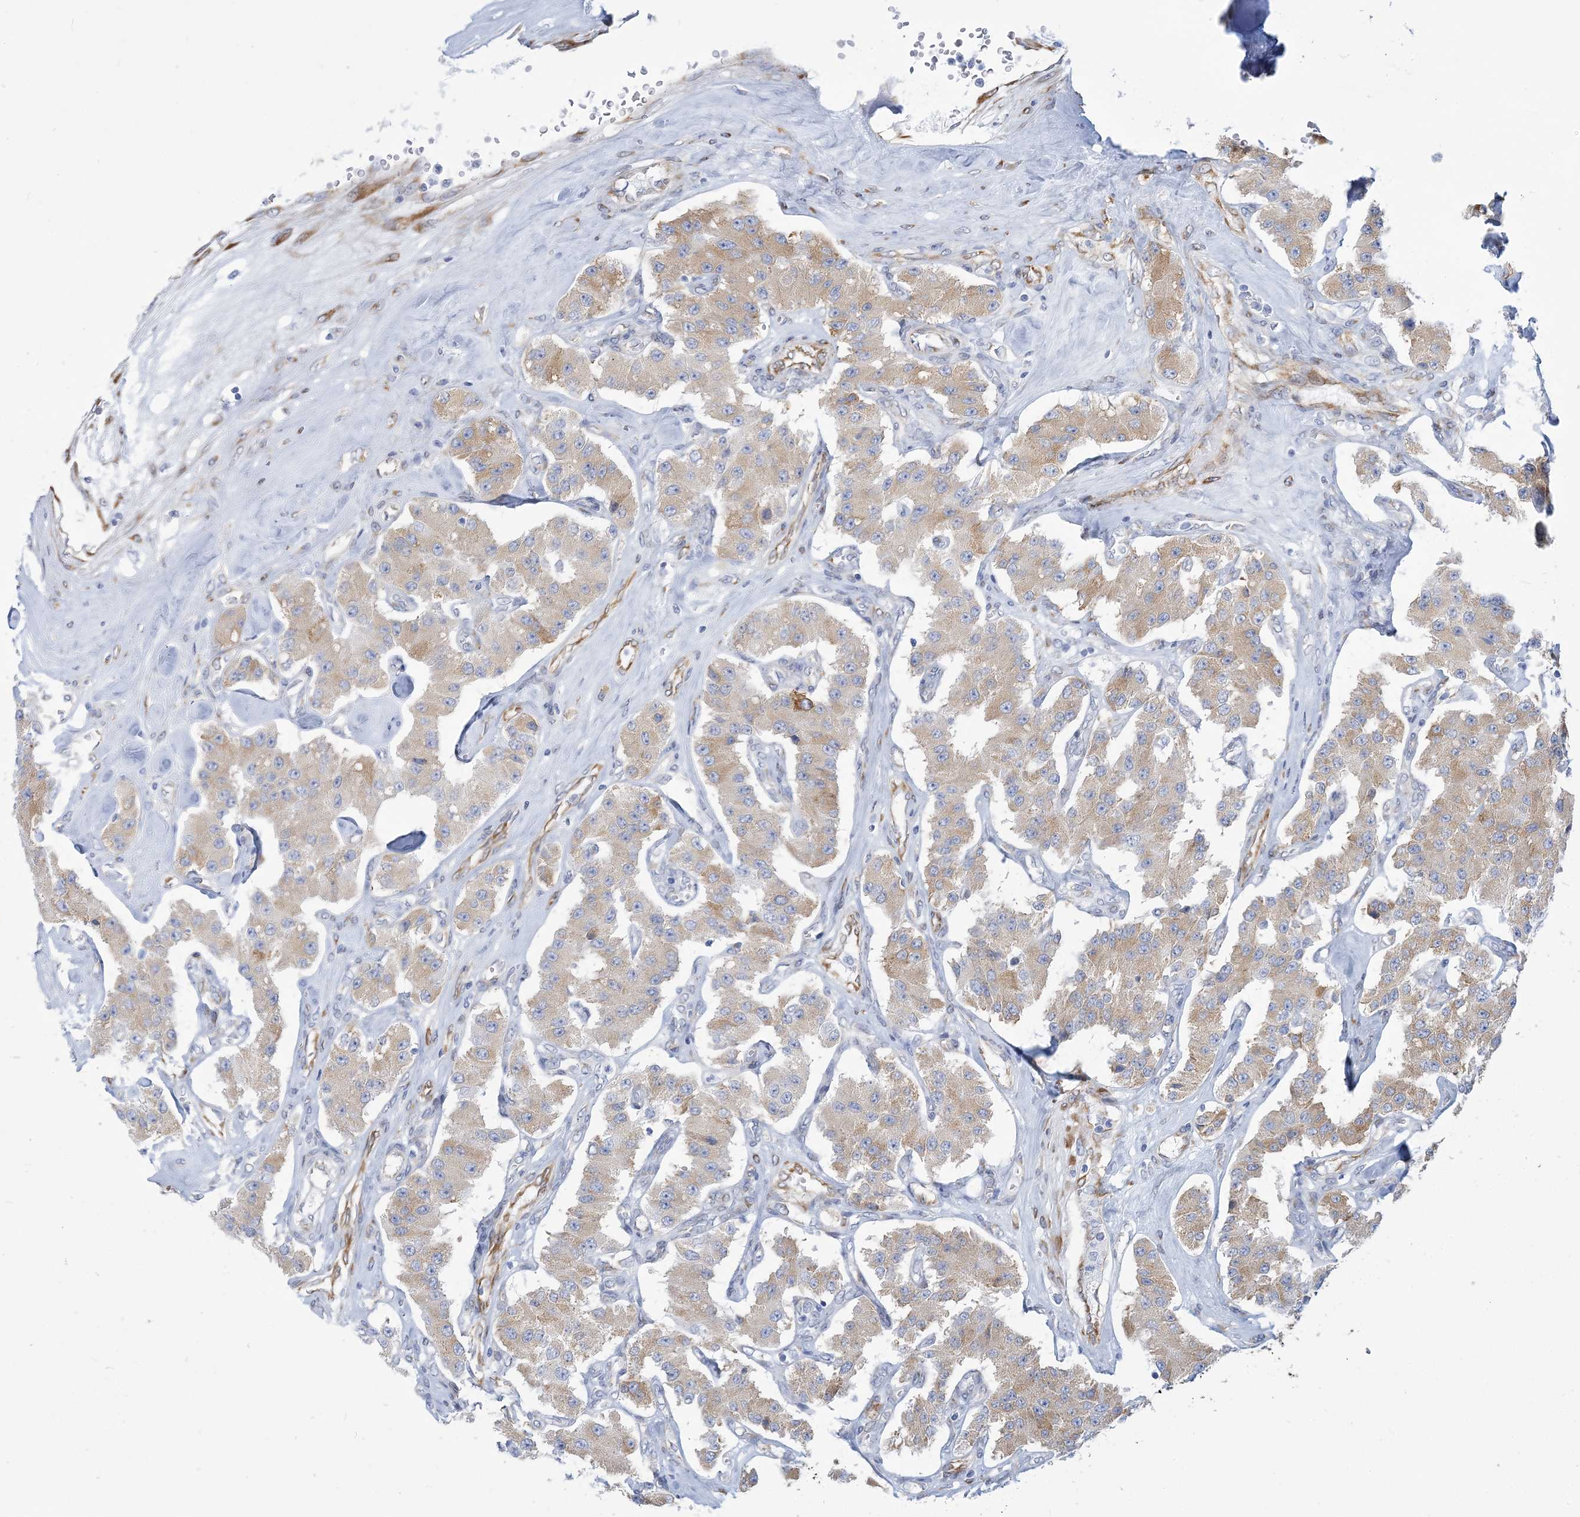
{"staining": {"intensity": "moderate", "quantity": ">75%", "location": "cytoplasmic/membranous"}, "tissue": "carcinoid", "cell_type": "Tumor cells", "image_type": "cancer", "snomed": [{"axis": "morphology", "description": "Carcinoid, malignant, NOS"}, {"axis": "topography", "description": "Pancreas"}], "caption": "Immunohistochemistry staining of carcinoid, which displays medium levels of moderate cytoplasmic/membranous positivity in about >75% of tumor cells indicating moderate cytoplasmic/membranous protein expression. The staining was performed using DAB (brown) for protein detection and nuclei were counterstained in hematoxylin (blue).", "gene": "PLEKHG4B", "patient": {"sex": "male", "age": 41}}